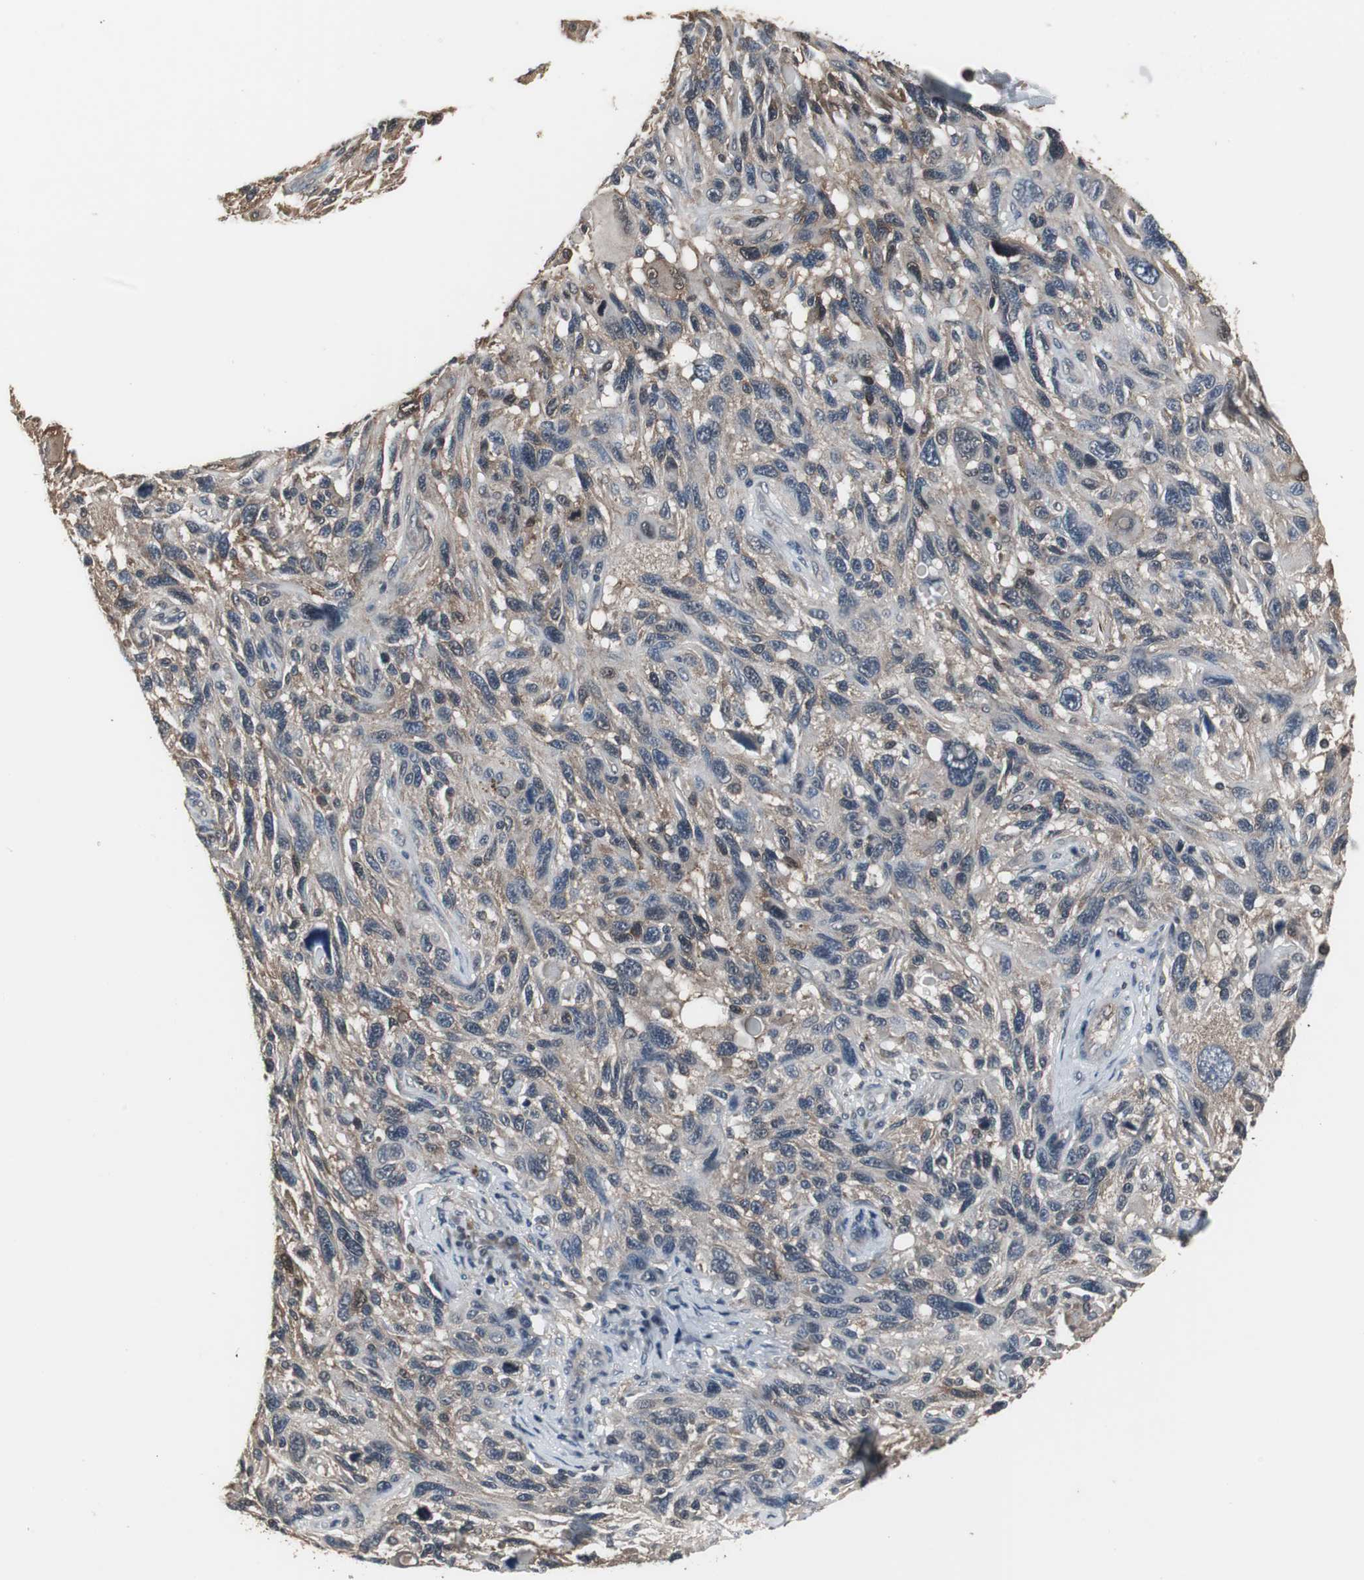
{"staining": {"intensity": "moderate", "quantity": "25%-75%", "location": "cytoplasmic/membranous"}, "tissue": "melanoma", "cell_type": "Tumor cells", "image_type": "cancer", "snomed": [{"axis": "morphology", "description": "Malignant melanoma, NOS"}, {"axis": "topography", "description": "Skin"}], "caption": "An immunohistochemistry (IHC) micrograph of tumor tissue is shown. Protein staining in brown labels moderate cytoplasmic/membranous positivity in melanoma within tumor cells. (Stains: DAB in brown, nuclei in blue, Microscopy: brightfield microscopy at high magnification).", "gene": "ZSCAN22", "patient": {"sex": "male", "age": 53}}